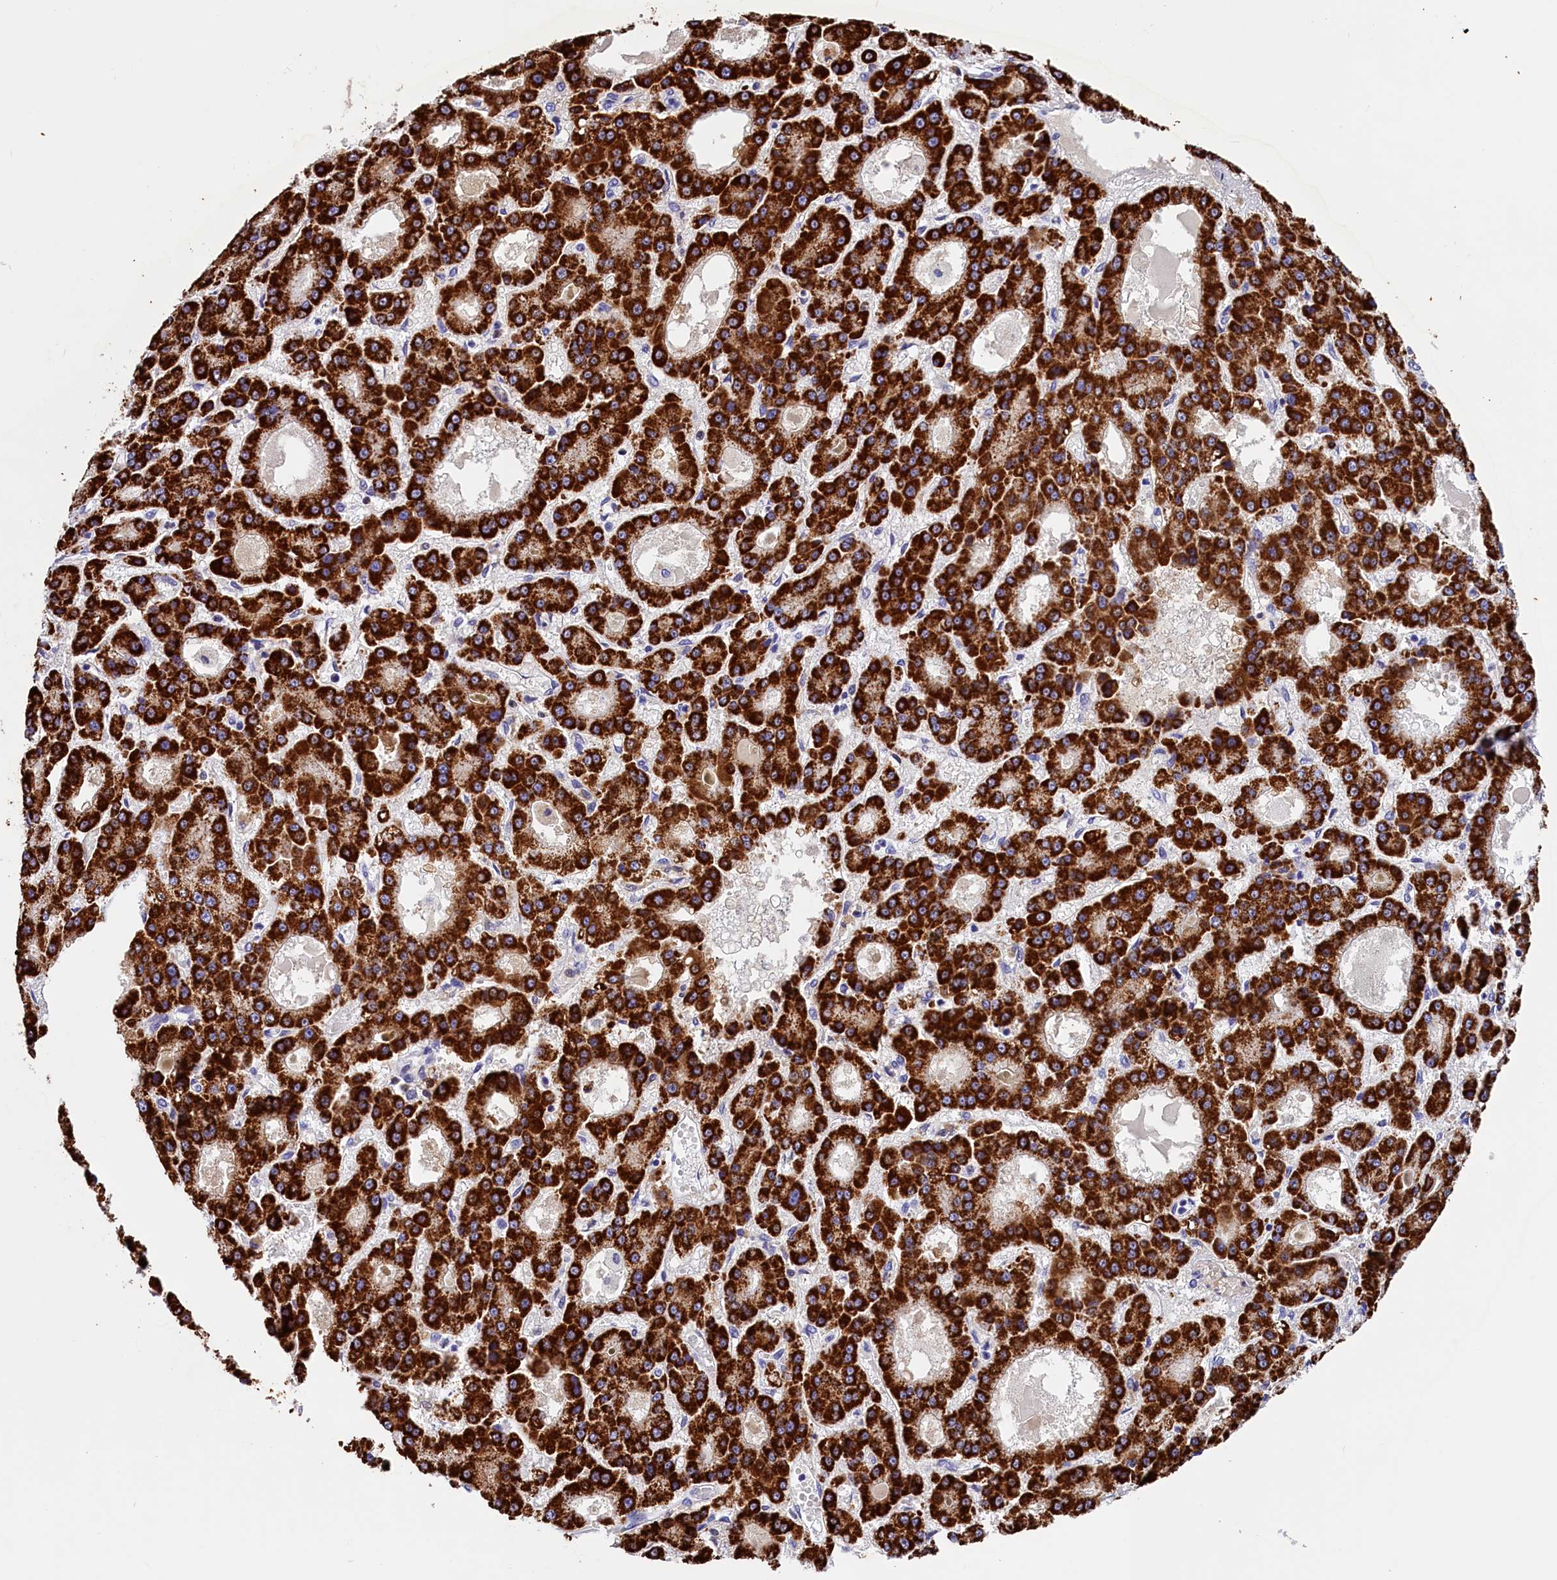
{"staining": {"intensity": "strong", "quantity": ">75%", "location": "cytoplasmic/membranous"}, "tissue": "liver cancer", "cell_type": "Tumor cells", "image_type": "cancer", "snomed": [{"axis": "morphology", "description": "Carcinoma, Hepatocellular, NOS"}, {"axis": "topography", "description": "Liver"}], "caption": "The micrograph demonstrates a brown stain indicating the presence of a protein in the cytoplasmic/membranous of tumor cells in hepatocellular carcinoma (liver).", "gene": "ABAT", "patient": {"sex": "male", "age": 70}}